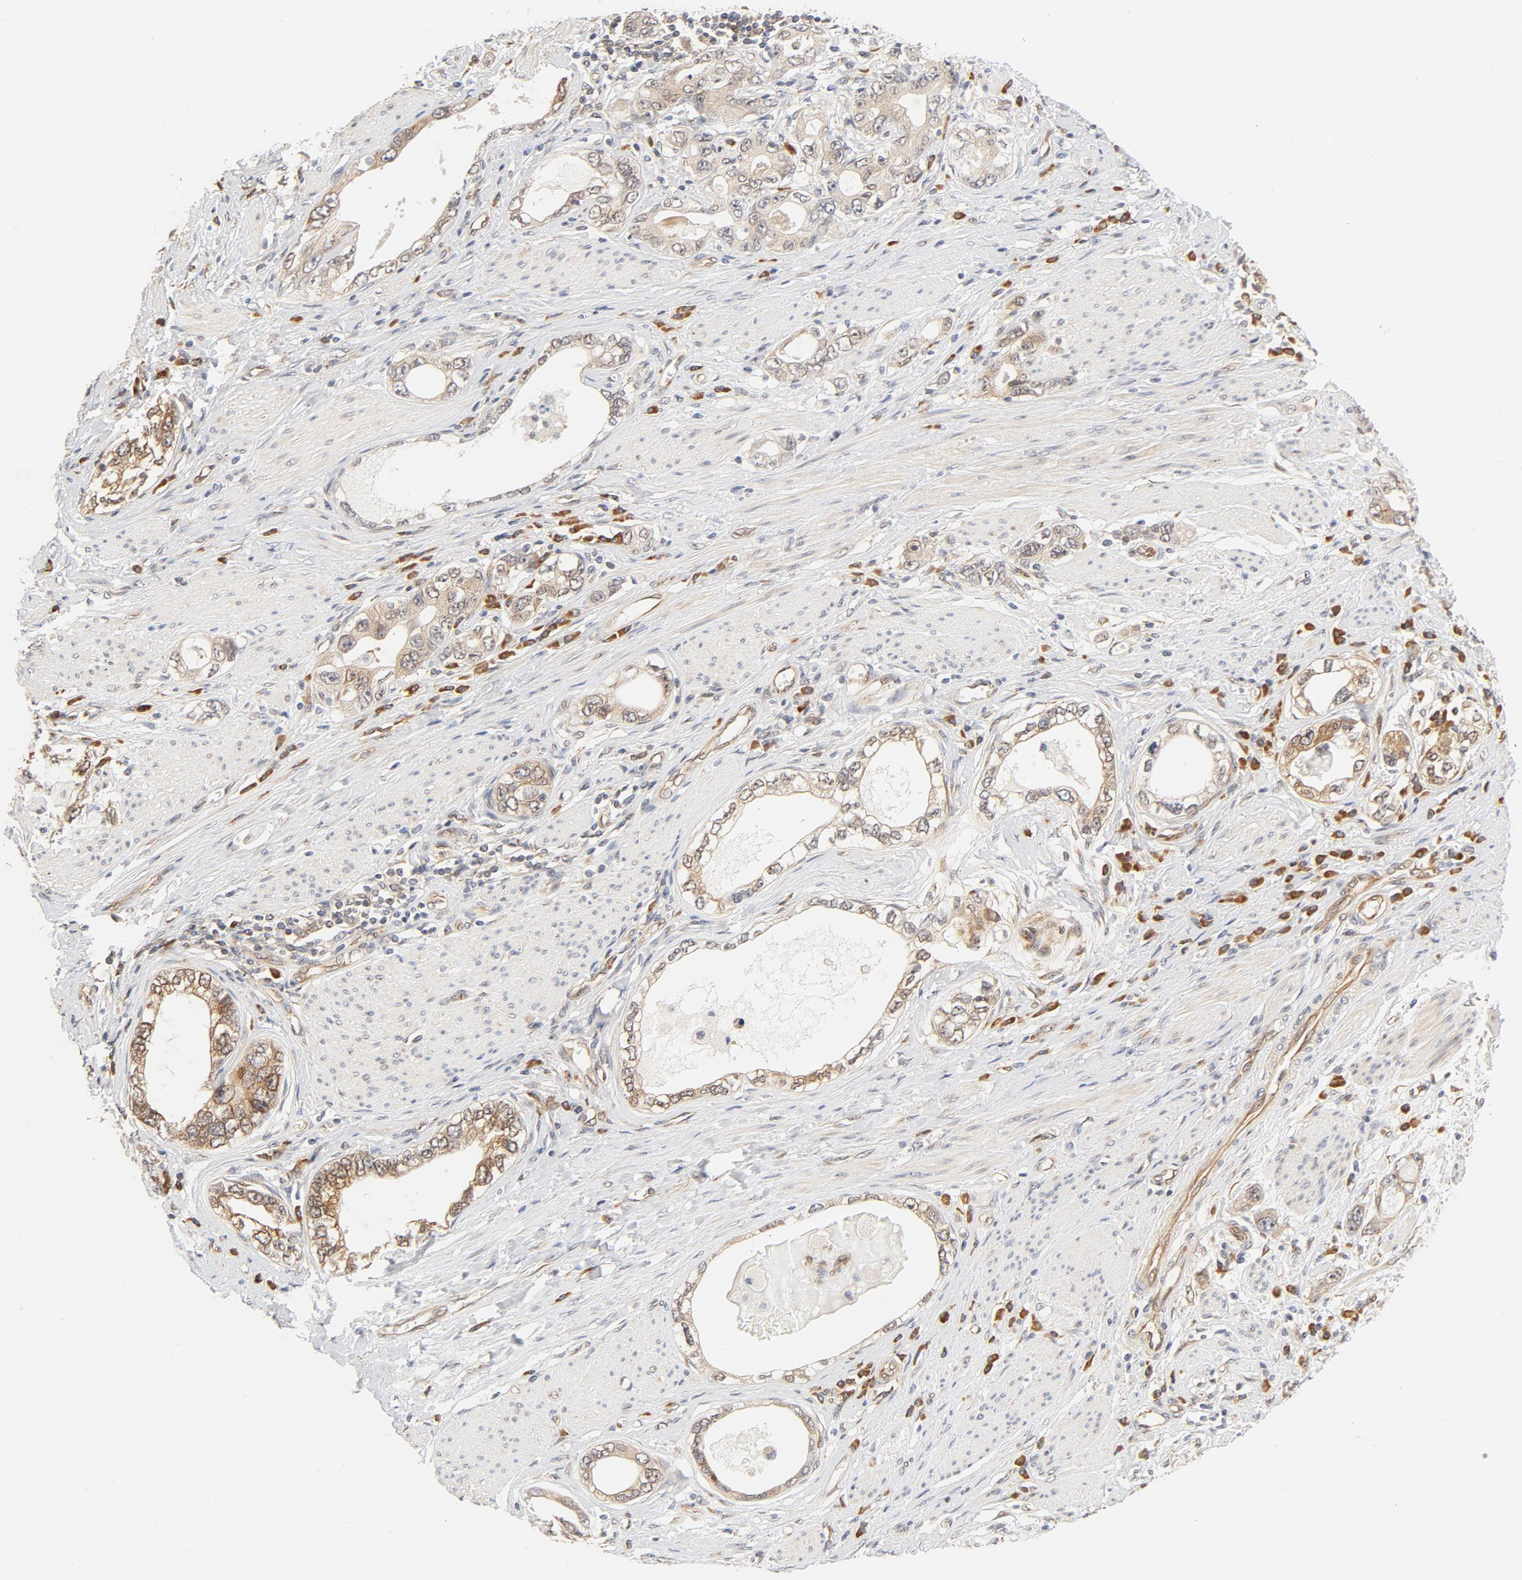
{"staining": {"intensity": "moderate", "quantity": ">75%", "location": "cytoplasmic/membranous"}, "tissue": "stomach cancer", "cell_type": "Tumor cells", "image_type": "cancer", "snomed": [{"axis": "morphology", "description": "Adenocarcinoma, NOS"}, {"axis": "topography", "description": "Stomach, lower"}], "caption": "A micrograph of stomach adenocarcinoma stained for a protein displays moderate cytoplasmic/membranous brown staining in tumor cells.", "gene": "EIF4E", "patient": {"sex": "female", "age": 93}}